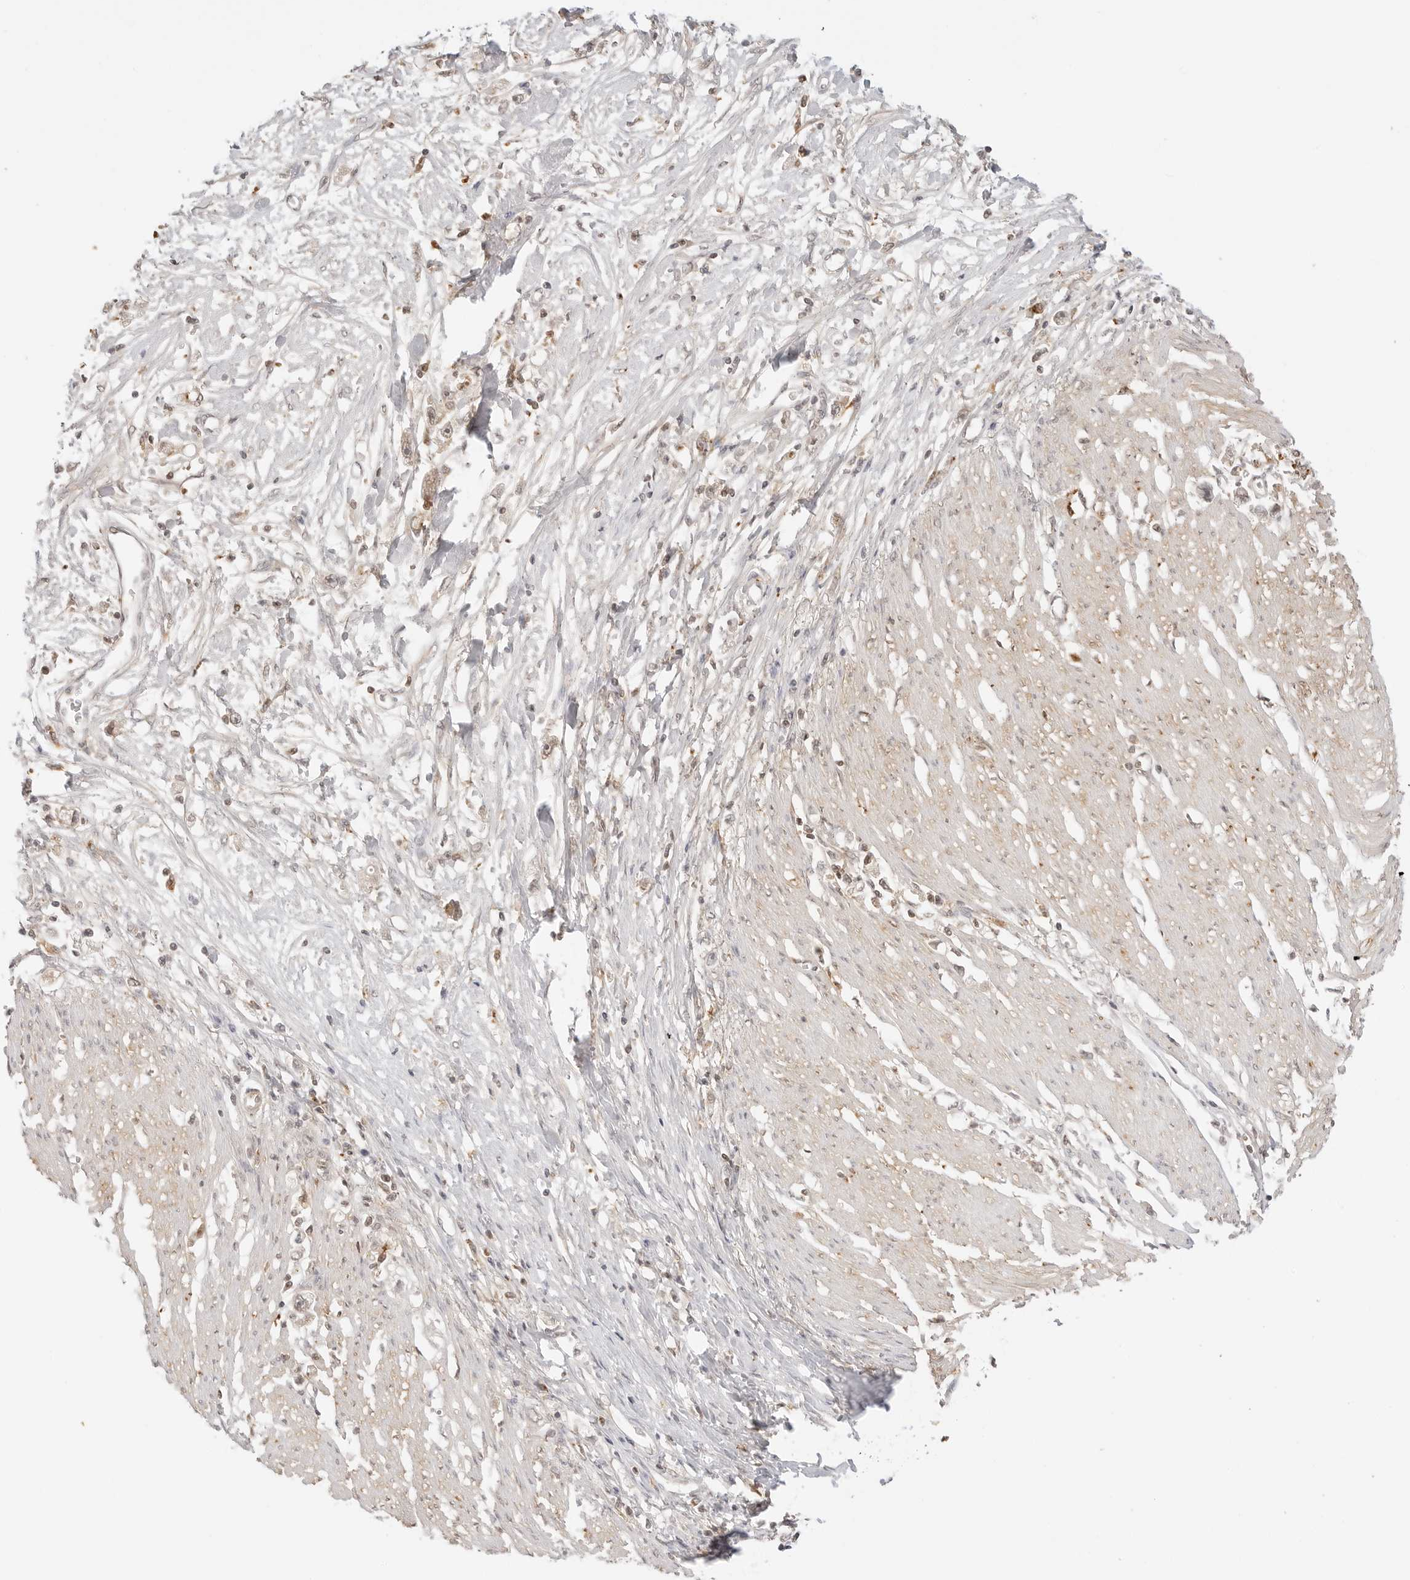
{"staining": {"intensity": "weak", "quantity": "25%-75%", "location": "cytoplasmic/membranous,nuclear"}, "tissue": "stomach cancer", "cell_type": "Tumor cells", "image_type": "cancer", "snomed": [{"axis": "morphology", "description": "Adenocarcinoma, NOS"}, {"axis": "topography", "description": "Stomach"}], "caption": "Tumor cells demonstrate low levels of weak cytoplasmic/membranous and nuclear positivity in about 25%-75% of cells in adenocarcinoma (stomach).", "gene": "EPHA1", "patient": {"sex": "female", "age": 59}}